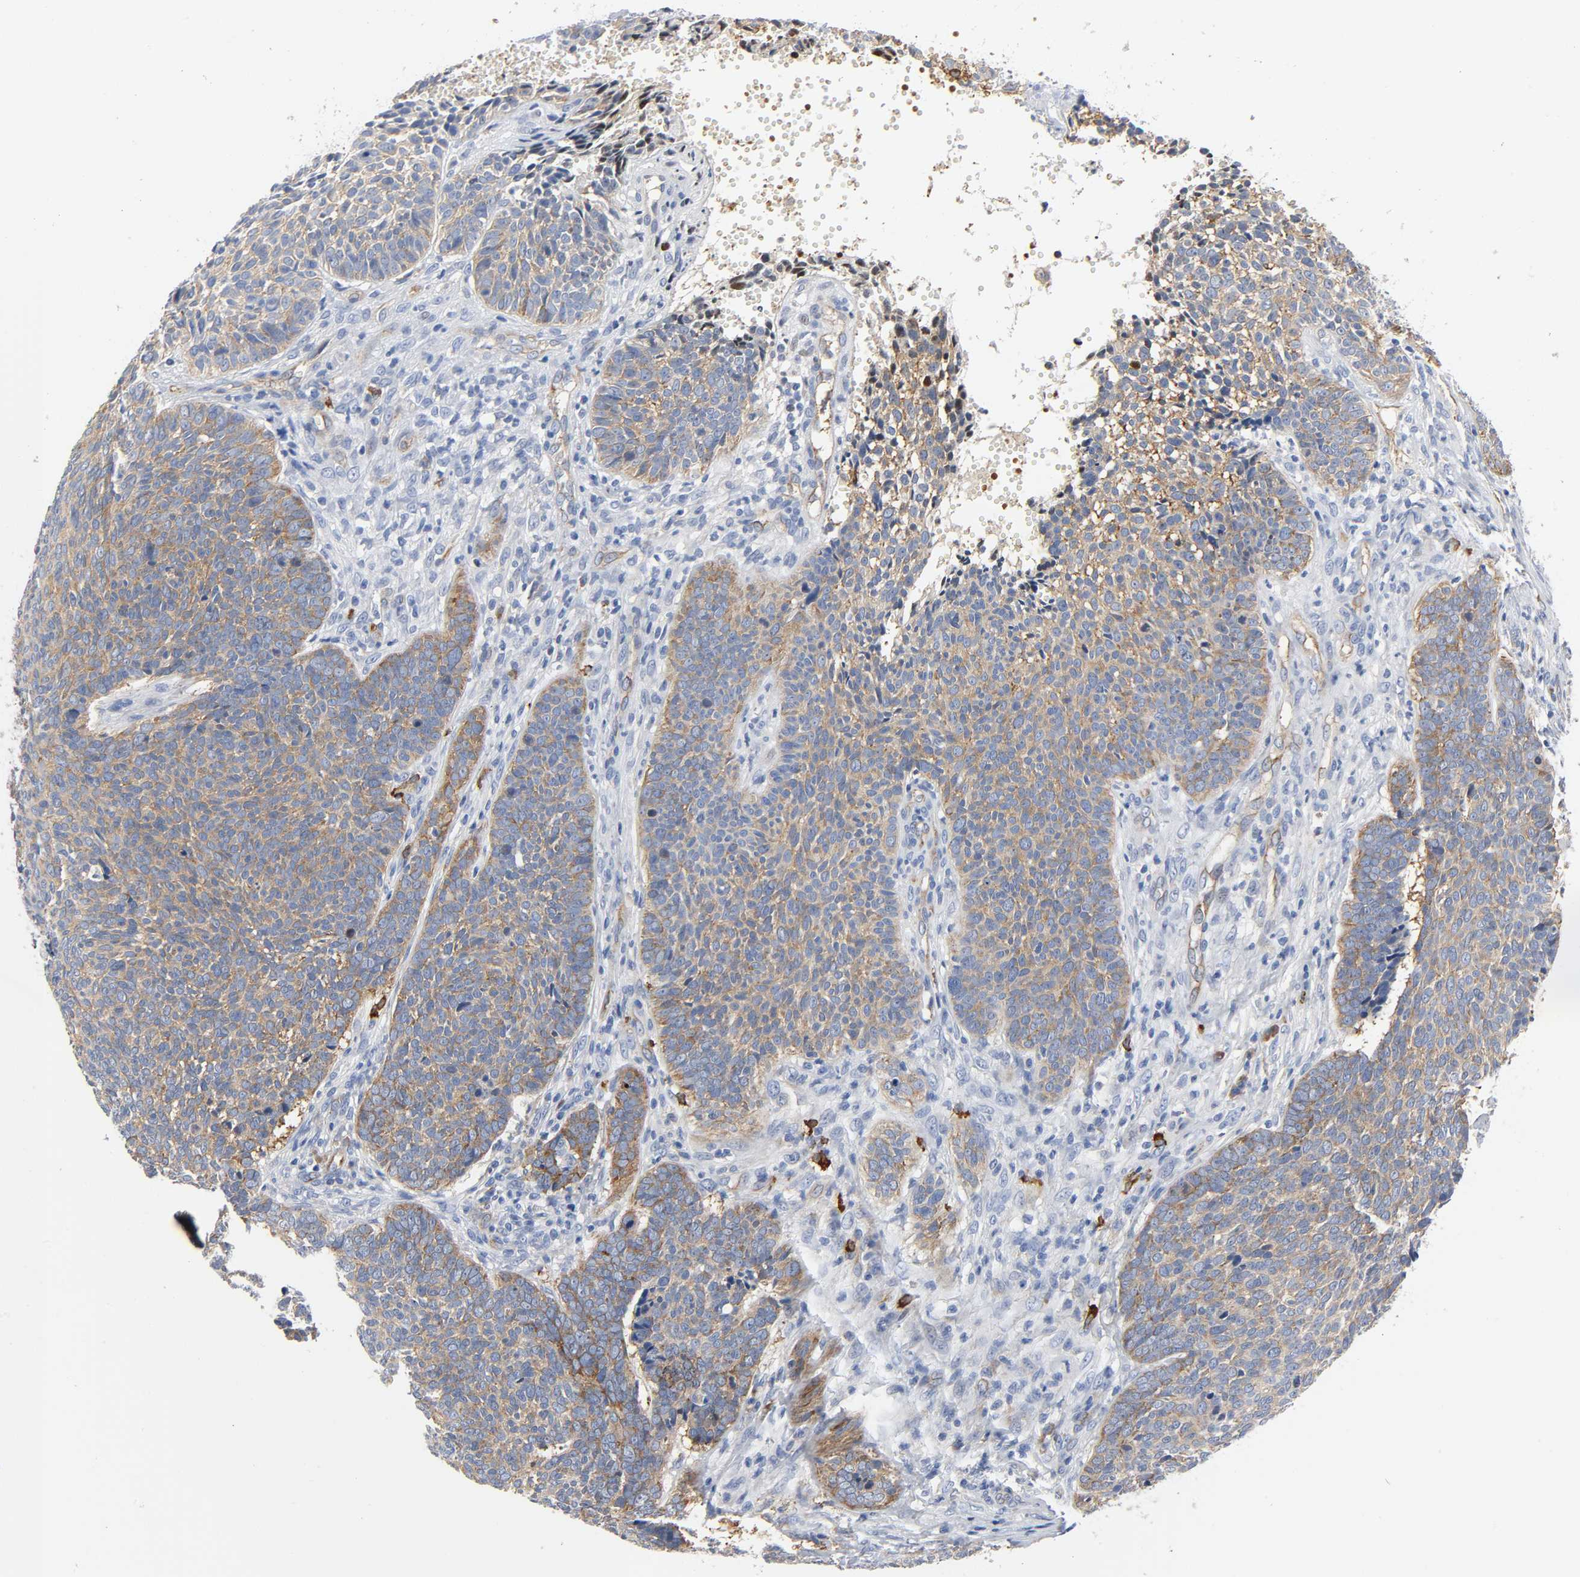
{"staining": {"intensity": "moderate", "quantity": ">75%", "location": "cytoplasmic/membranous"}, "tissue": "skin cancer", "cell_type": "Tumor cells", "image_type": "cancer", "snomed": [{"axis": "morphology", "description": "Basal cell carcinoma"}, {"axis": "topography", "description": "Skin"}], "caption": "Immunohistochemical staining of human skin cancer (basal cell carcinoma) reveals moderate cytoplasmic/membranous protein staining in about >75% of tumor cells. The staining is performed using DAB (3,3'-diaminobenzidine) brown chromogen to label protein expression. The nuclei are counter-stained blue using hematoxylin.", "gene": "CD2AP", "patient": {"sex": "male", "age": 84}}